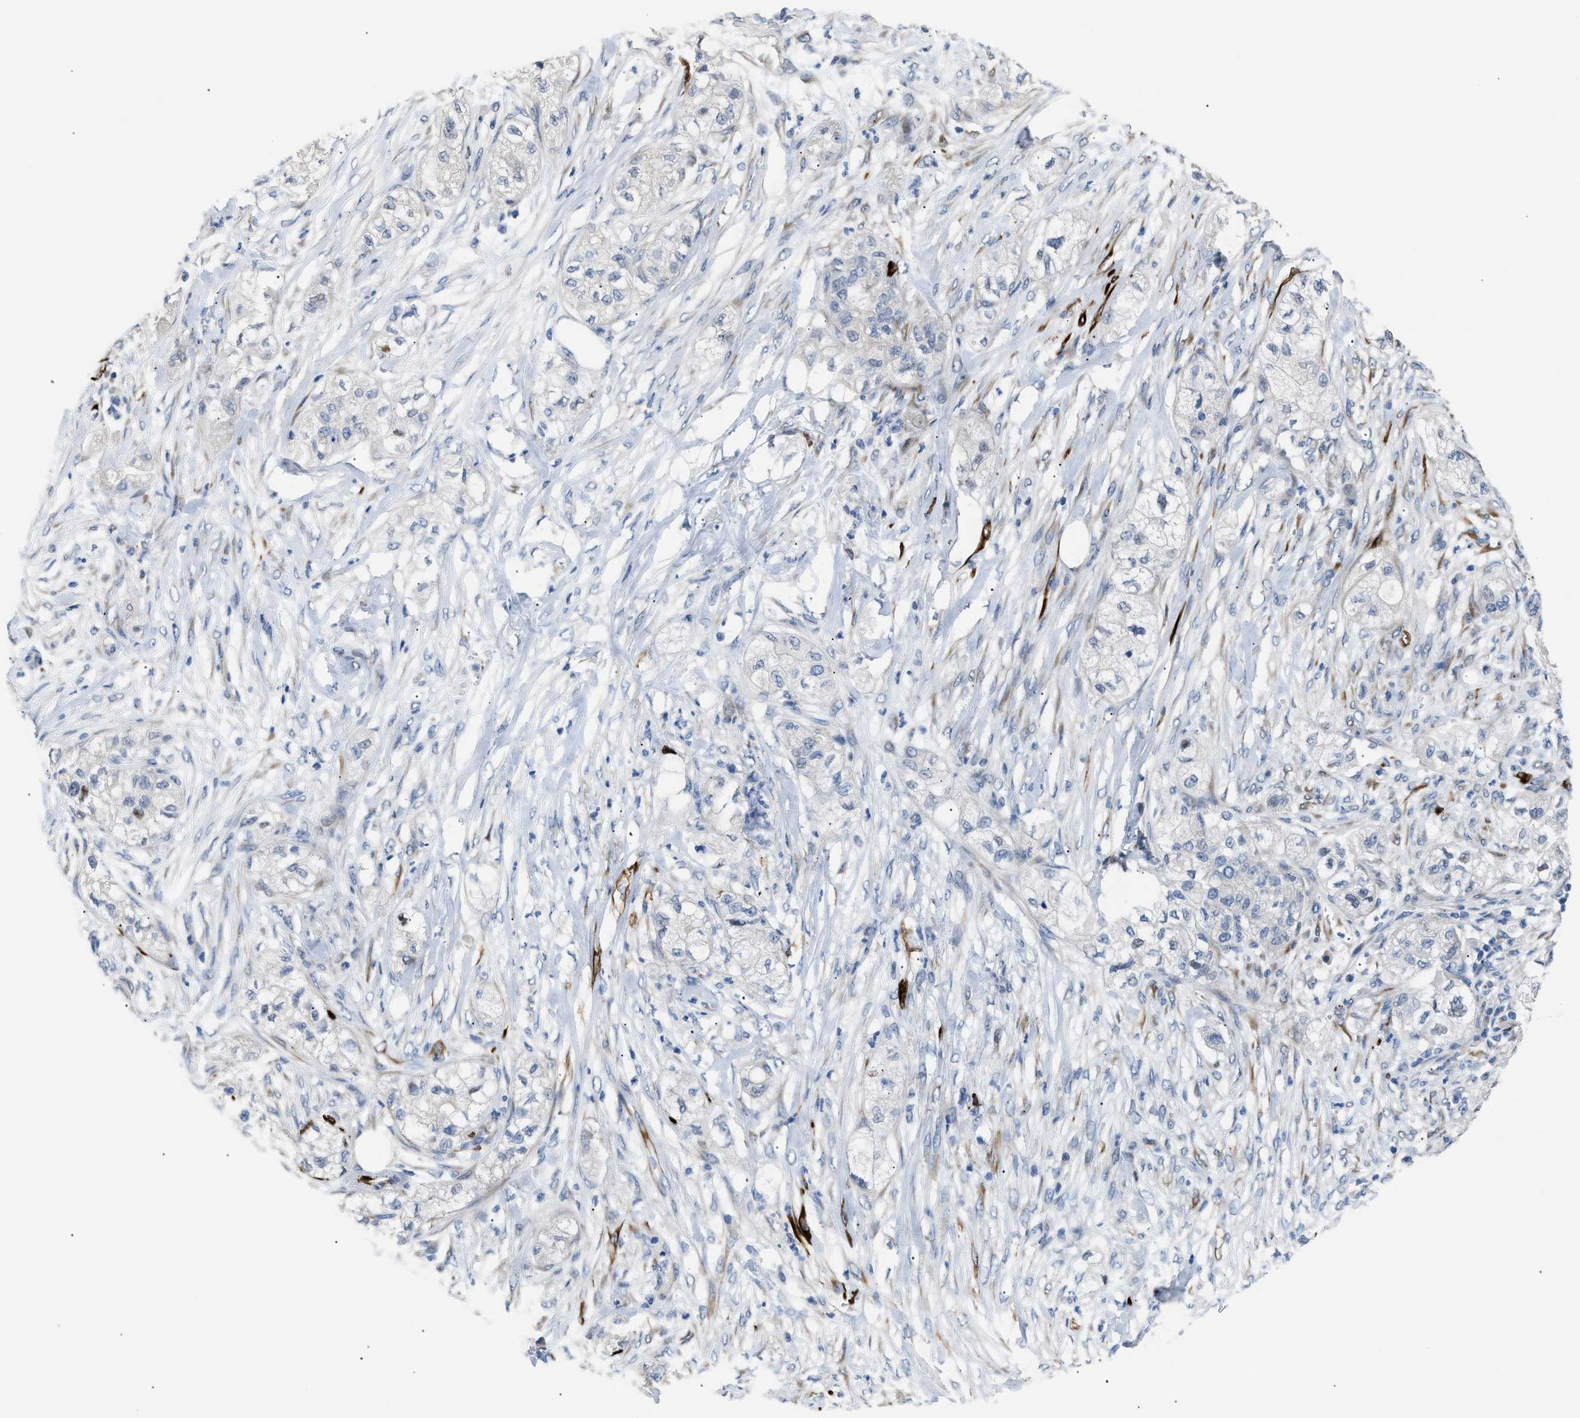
{"staining": {"intensity": "negative", "quantity": "none", "location": "none"}, "tissue": "pancreatic cancer", "cell_type": "Tumor cells", "image_type": "cancer", "snomed": [{"axis": "morphology", "description": "Adenocarcinoma, NOS"}, {"axis": "topography", "description": "Pancreas"}], "caption": "The image exhibits no staining of tumor cells in pancreatic cancer.", "gene": "ICA1", "patient": {"sex": "female", "age": 78}}